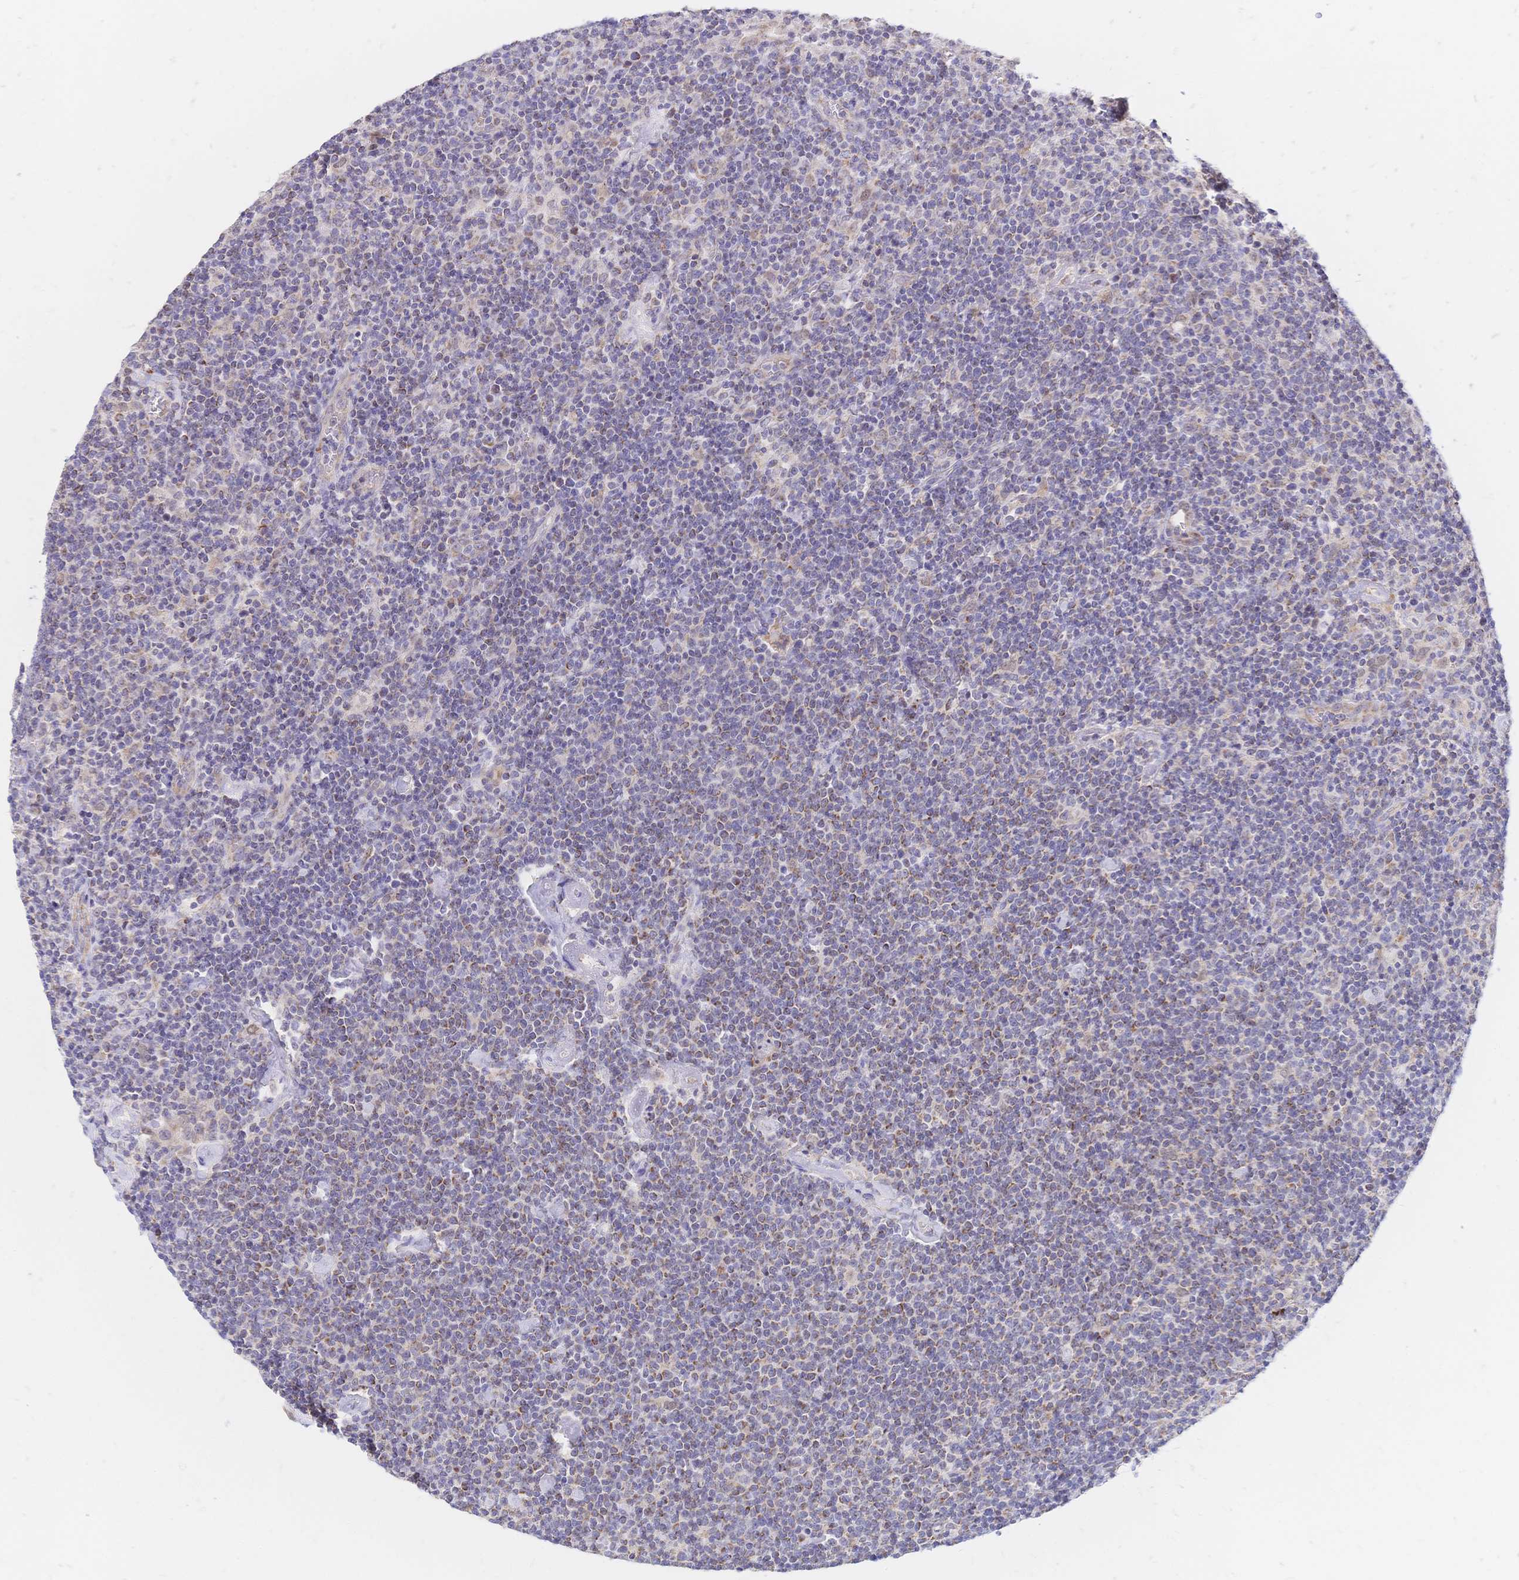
{"staining": {"intensity": "weak", "quantity": "25%-75%", "location": "cytoplasmic/membranous"}, "tissue": "lymphoma", "cell_type": "Tumor cells", "image_type": "cancer", "snomed": [{"axis": "morphology", "description": "Malignant lymphoma, non-Hodgkin's type, High grade"}, {"axis": "topography", "description": "Lymph node"}], "caption": "This micrograph shows immunohistochemistry (IHC) staining of human high-grade malignant lymphoma, non-Hodgkin's type, with low weak cytoplasmic/membranous expression in about 25%-75% of tumor cells.", "gene": "CLEC18B", "patient": {"sex": "male", "age": 61}}